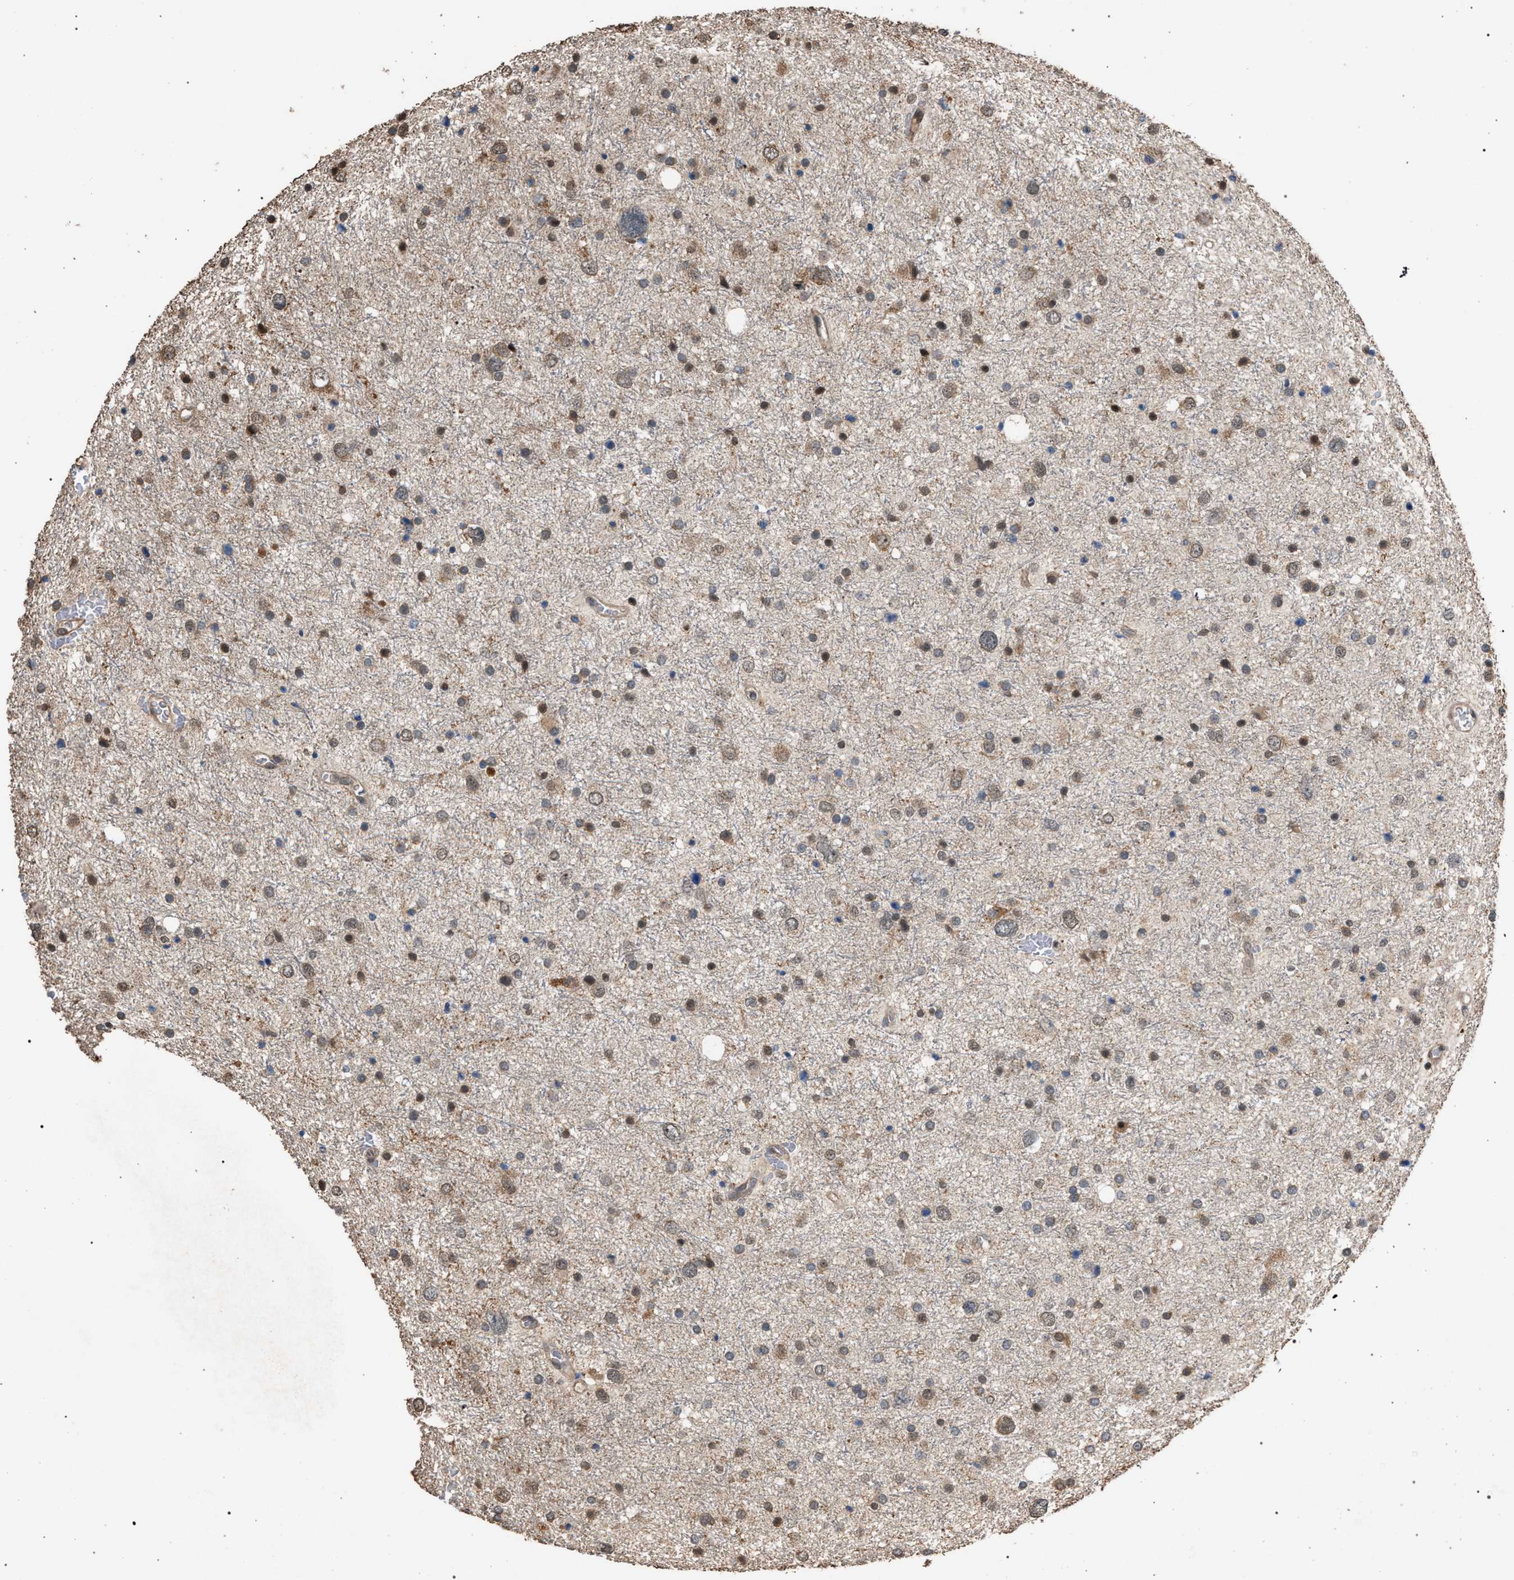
{"staining": {"intensity": "weak", "quantity": ">75%", "location": "cytoplasmic/membranous,nuclear"}, "tissue": "glioma", "cell_type": "Tumor cells", "image_type": "cancer", "snomed": [{"axis": "morphology", "description": "Glioma, malignant, Low grade"}, {"axis": "topography", "description": "Brain"}], "caption": "The immunohistochemical stain highlights weak cytoplasmic/membranous and nuclear expression in tumor cells of malignant glioma (low-grade) tissue.", "gene": "NAA35", "patient": {"sex": "female", "age": 37}}